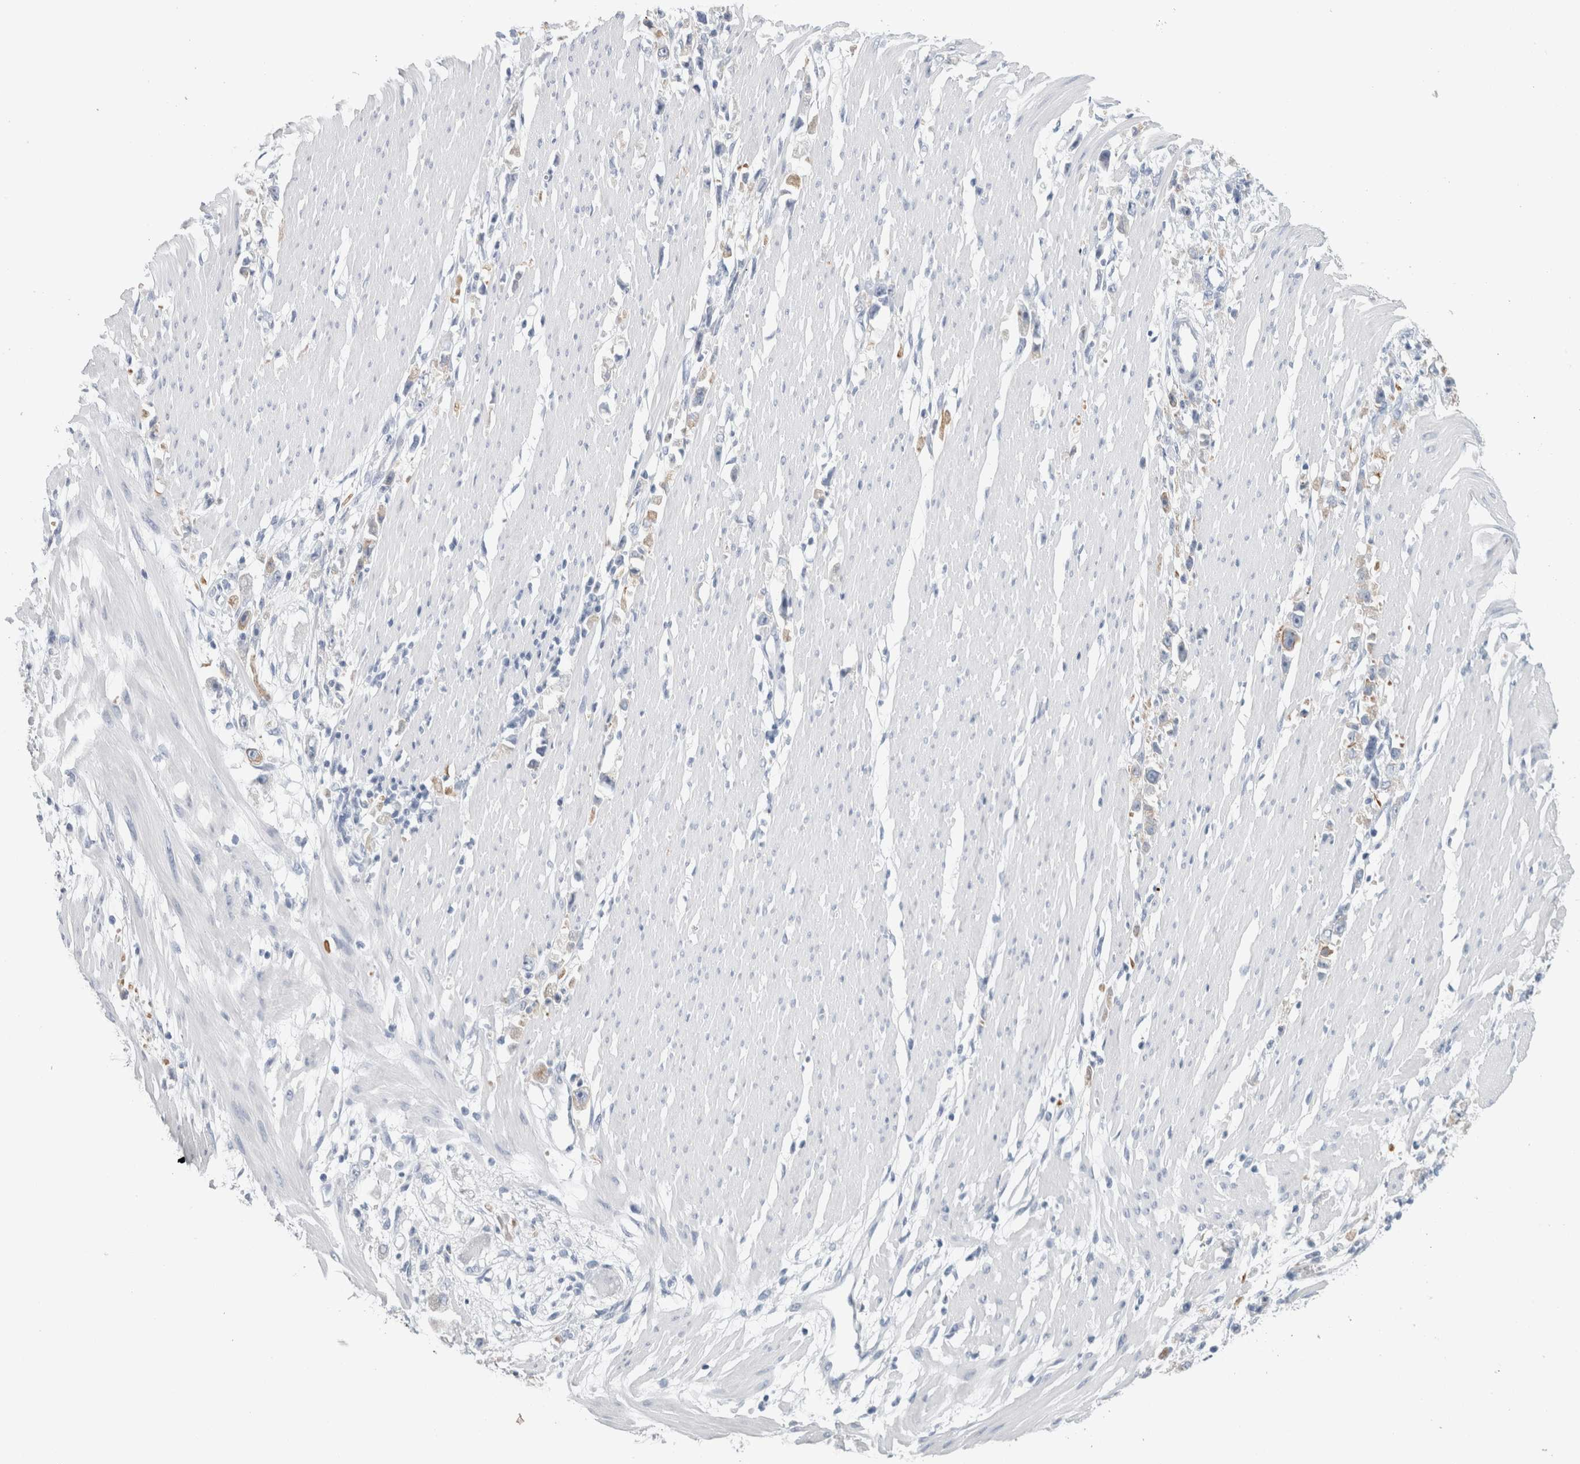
{"staining": {"intensity": "negative", "quantity": "none", "location": "none"}, "tissue": "stomach cancer", "cell_type": "Tumor cells", "image_type": "cancer", "snomed": [{"axis": "morphology", "description": "Adenocarcinoma, NOS"}, {"axis": "topography", "description": "Stomach"}], "caption": "Immunohistochemistry micrograph of human stomach cancer stained for a protein (brown), which shows no positivity in tumor cells. The staining is performed using DAB brown chromogen with nuclei counter-stained in using hematoxylin.", "gene": "RPH3AL", "patient": {"sex": "female", "age": 59}}